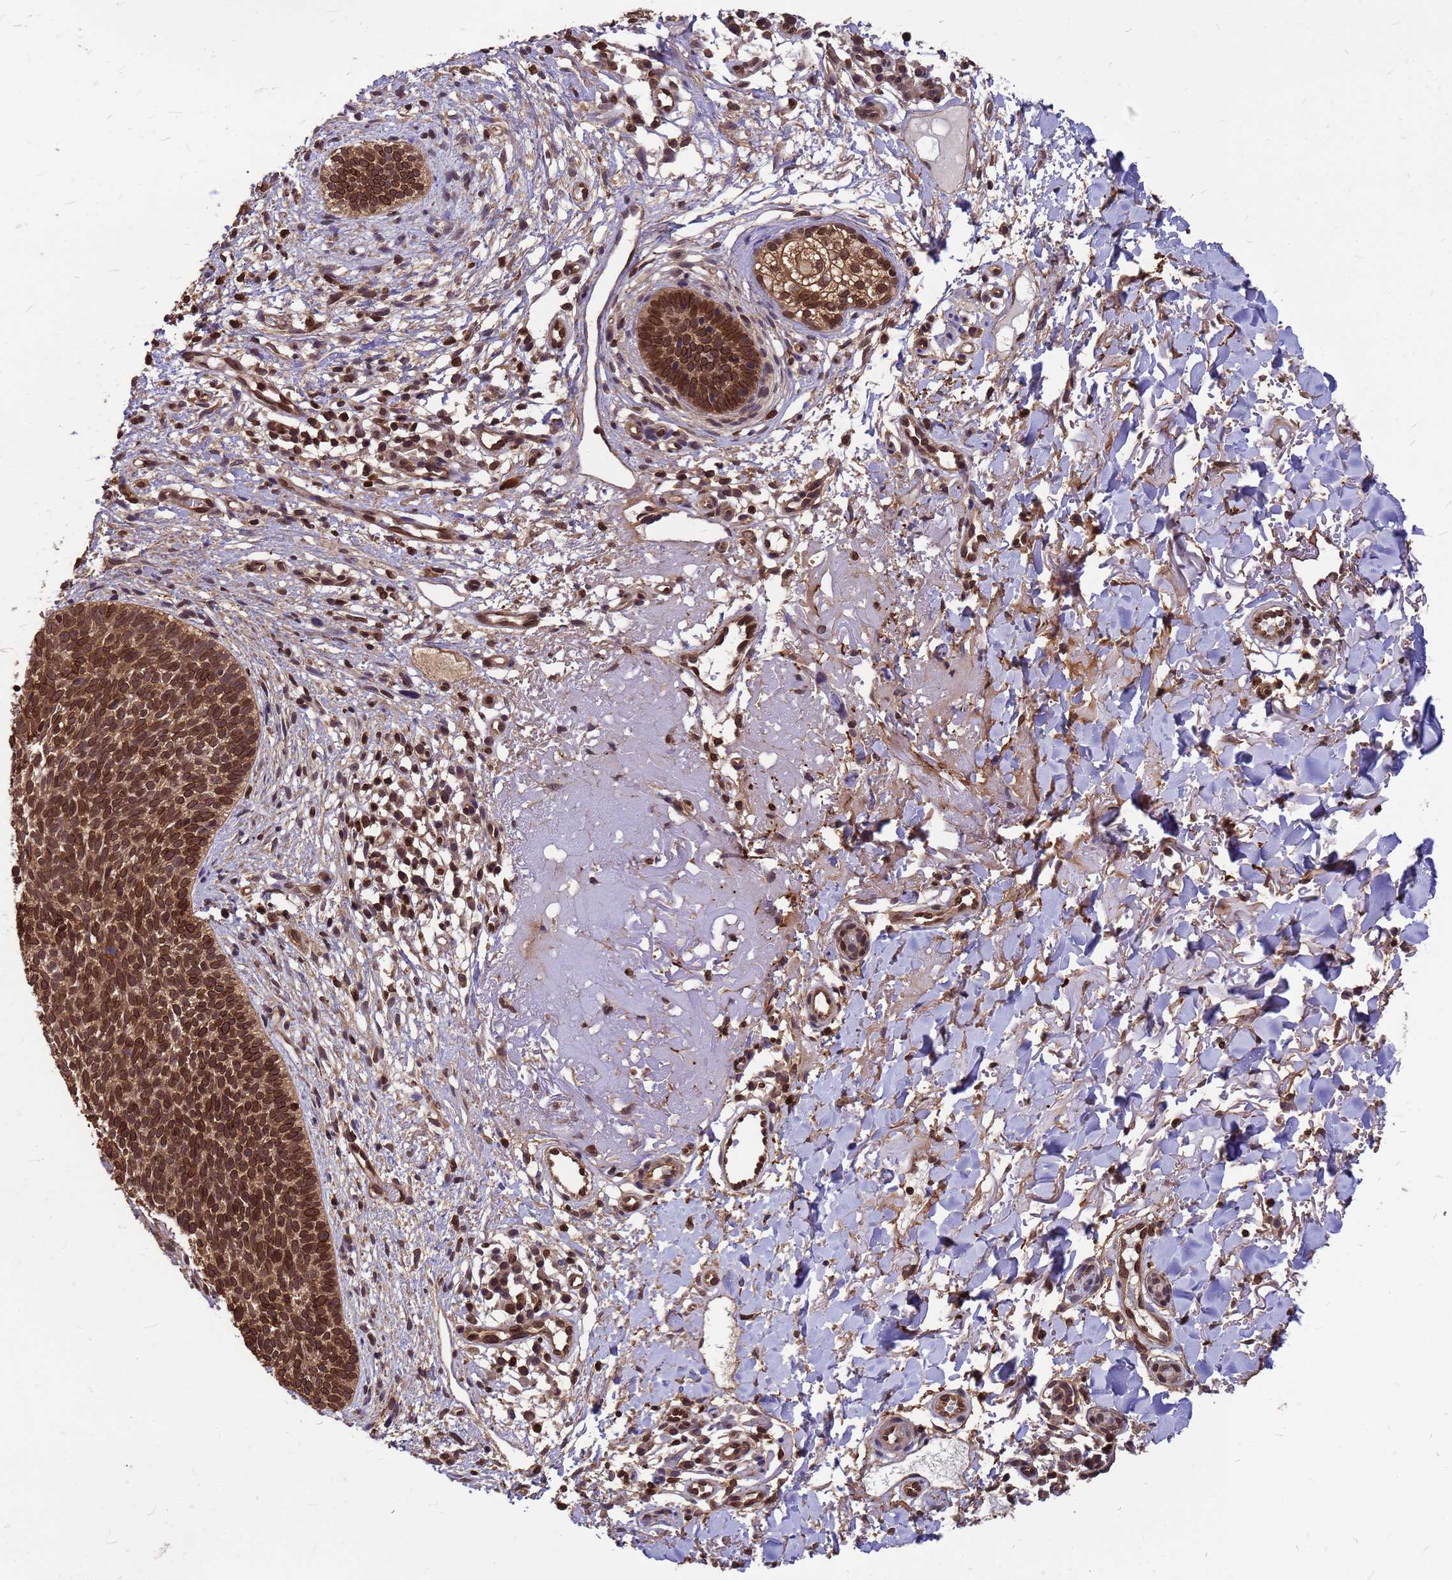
{"staining": {"intensity": "strong", "quantity": ">75%", "location": "cytoplasmic/membranous,nuclear"}, "tissue": "skin cancer", "cell_type": "Tumor cells", "image_type": "cancer", "snomed": [{"axis": "morphology", "description": "Basal cell carcinoma"}, {"axis": "topography", "description": "Skin"}], "caption": "Protein staining demonstrates strong cytoplasmic/membranous and nuclear expression in approximately >75% of tumor cells in skin cancer. The staining was performed using DAB (3,3'-diaminobenzidine), with brown indicating positive protein expression. Nuclei are stained blue with hematoxylin.", "gene": "C1orf35", "patient": {"sex": "male", "age": 84}}